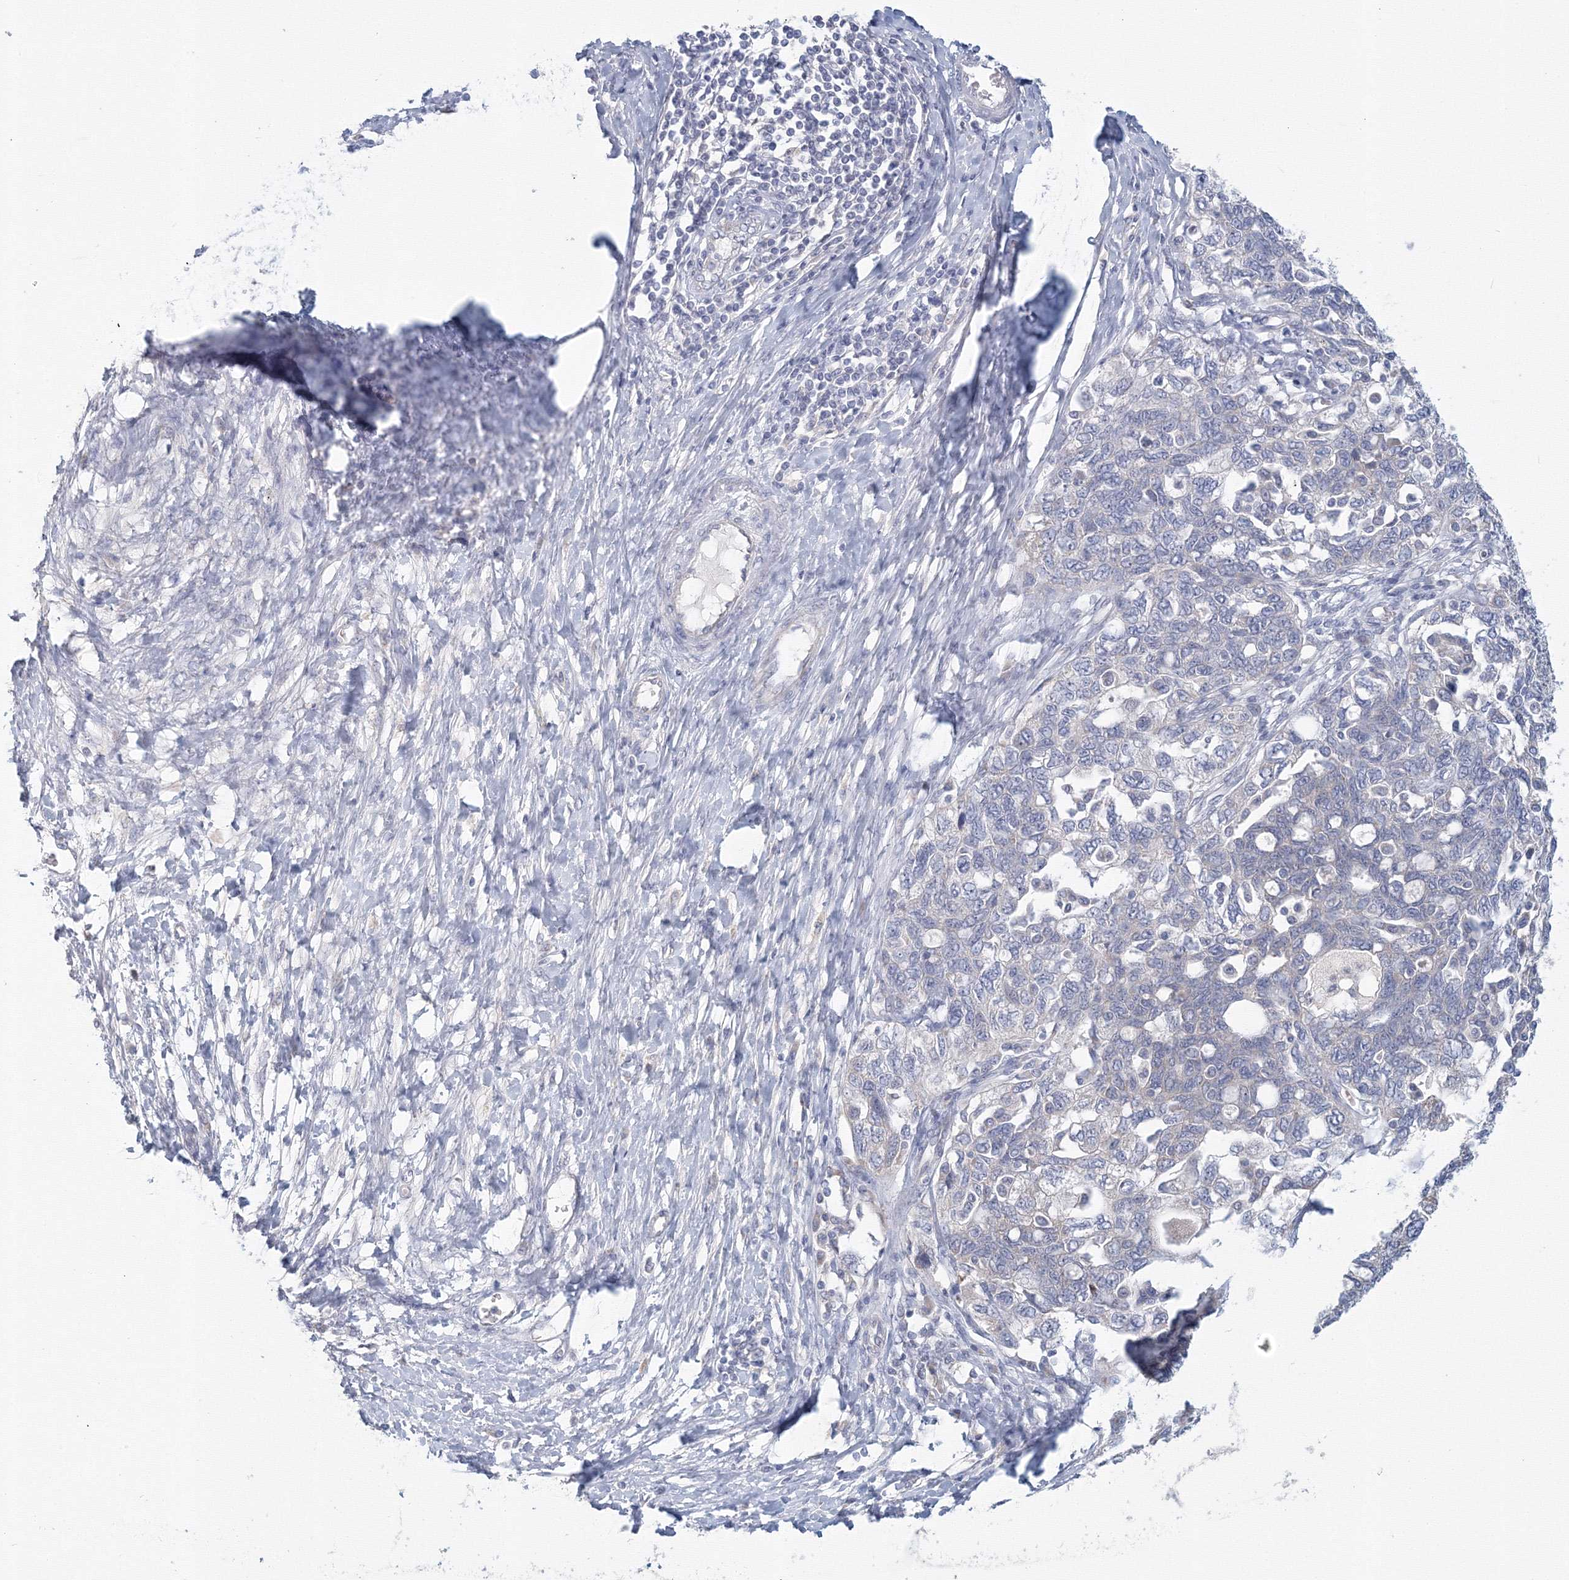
{"staining": {"intensity": "negative", "quantity": "none", "location": "none"}, "tissue": "ovarian cancer", "cell_type": "Tumor cells", "image_type": "cancer", "snomed": [{"axis": "morphology", "description": "Carcinoma, NOS"}, {"axis": "morphology", "description": "Cystadenocarcinoma, serous, NOS"}, {"axis": "topography", "description": "Ovary"}], "caption": "A photomicrograph of human ovarian serous cystadenocarcinoma is negative for staining in tumor cells. The staining is performed using DAB brown chromogen with nuclei counter-stained in using hematoxylin.", "gene": "TACC2", "patient": {"sex": "female", "age": 69}}